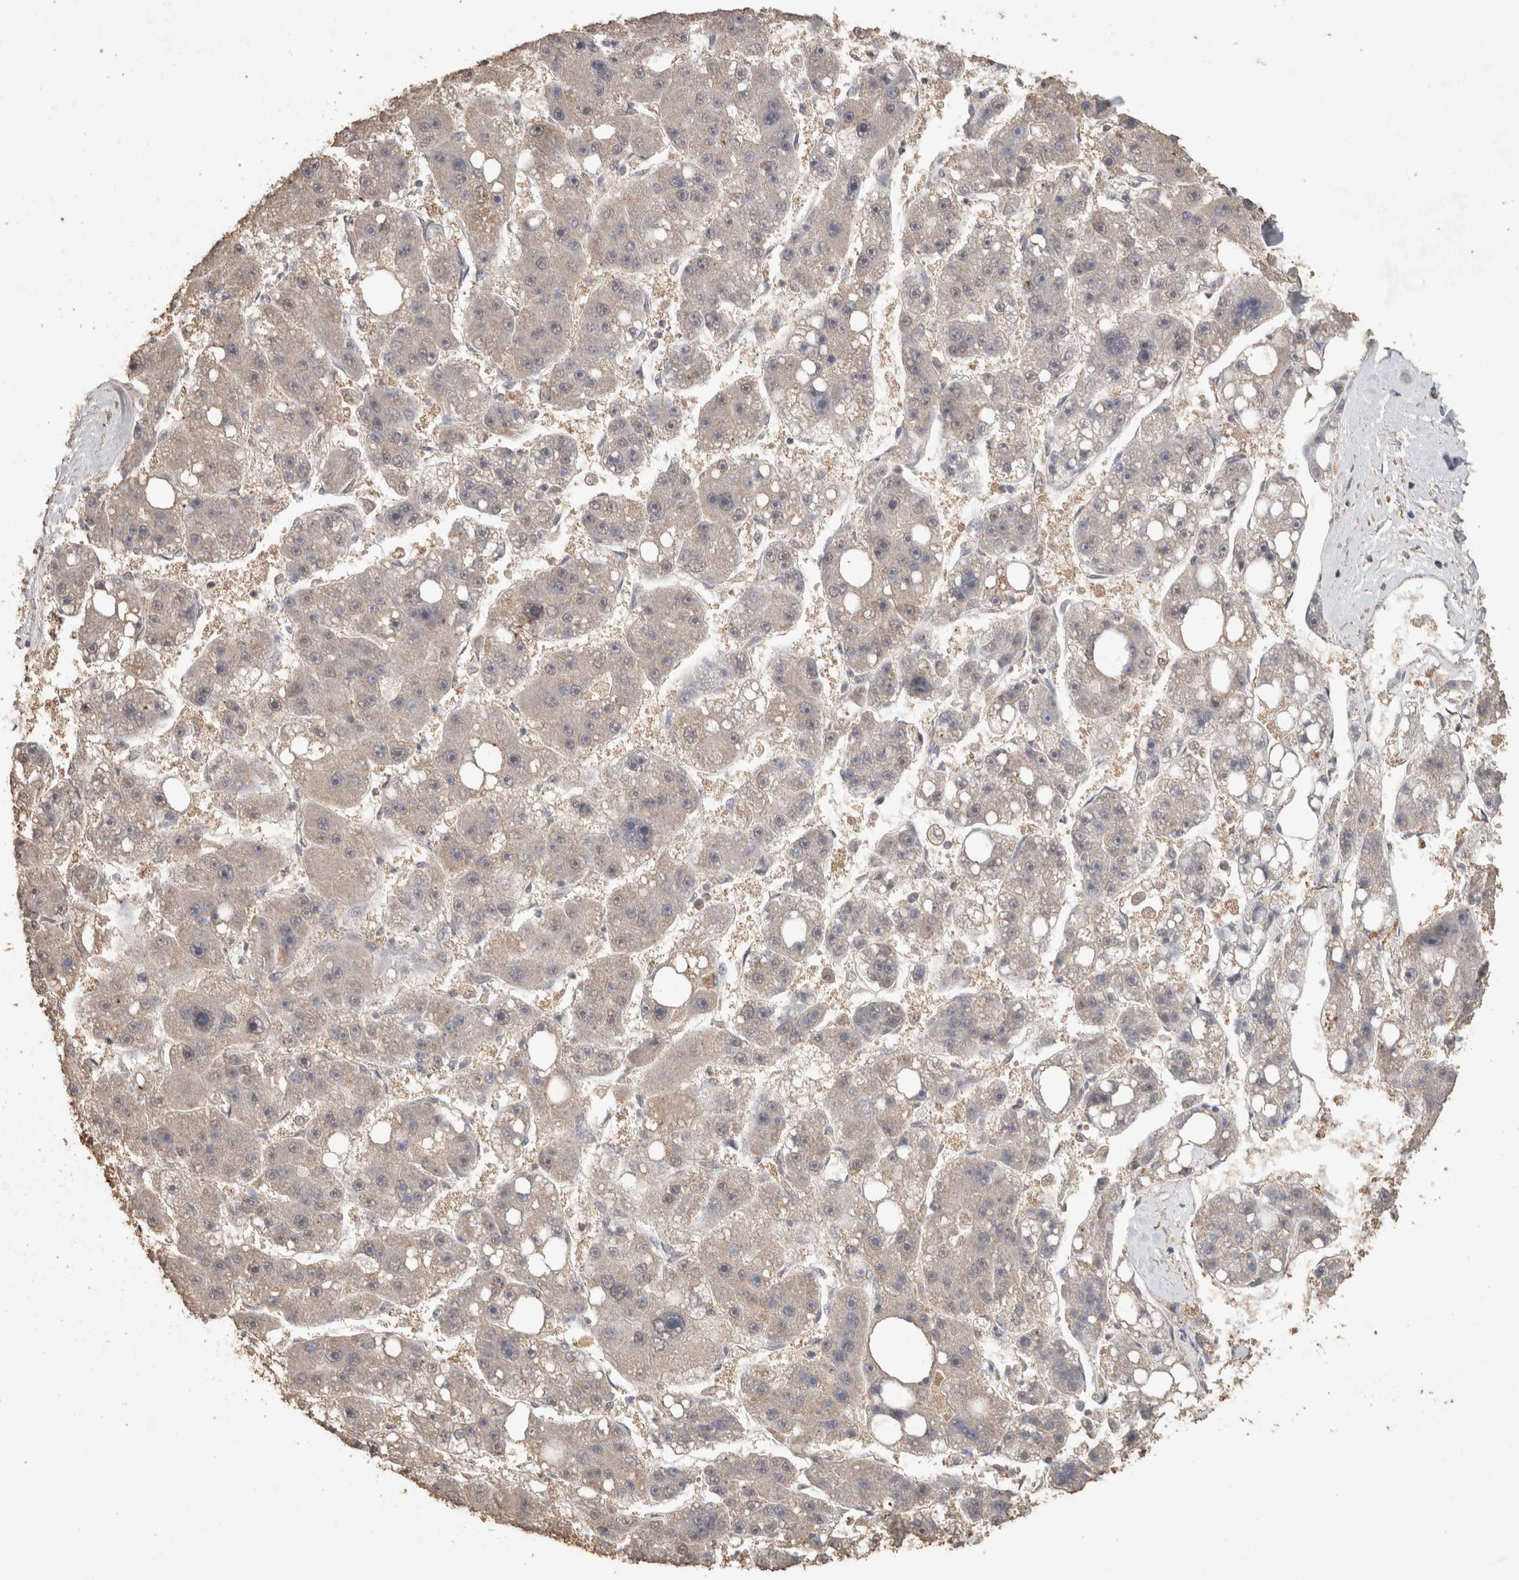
{"staining": {"intensity": "negative", "quantity": "none", "location": "none"}, "tissue": "liver cancer", "cell_type": "Tumor cells", "image_type": "cancer", "snomed": [{"axis": "morphology", "description": "Carcinoma, Hepatocellular, NOS"}, {"axis": "topography", "description": "Liver"}], "caption": "This is an immunohistochemistry photomicrograph of liver cancer. There is no staining in tumor cells.", "gene": "CX3CL1", "patient": {"sex": "female", "age": 61}}